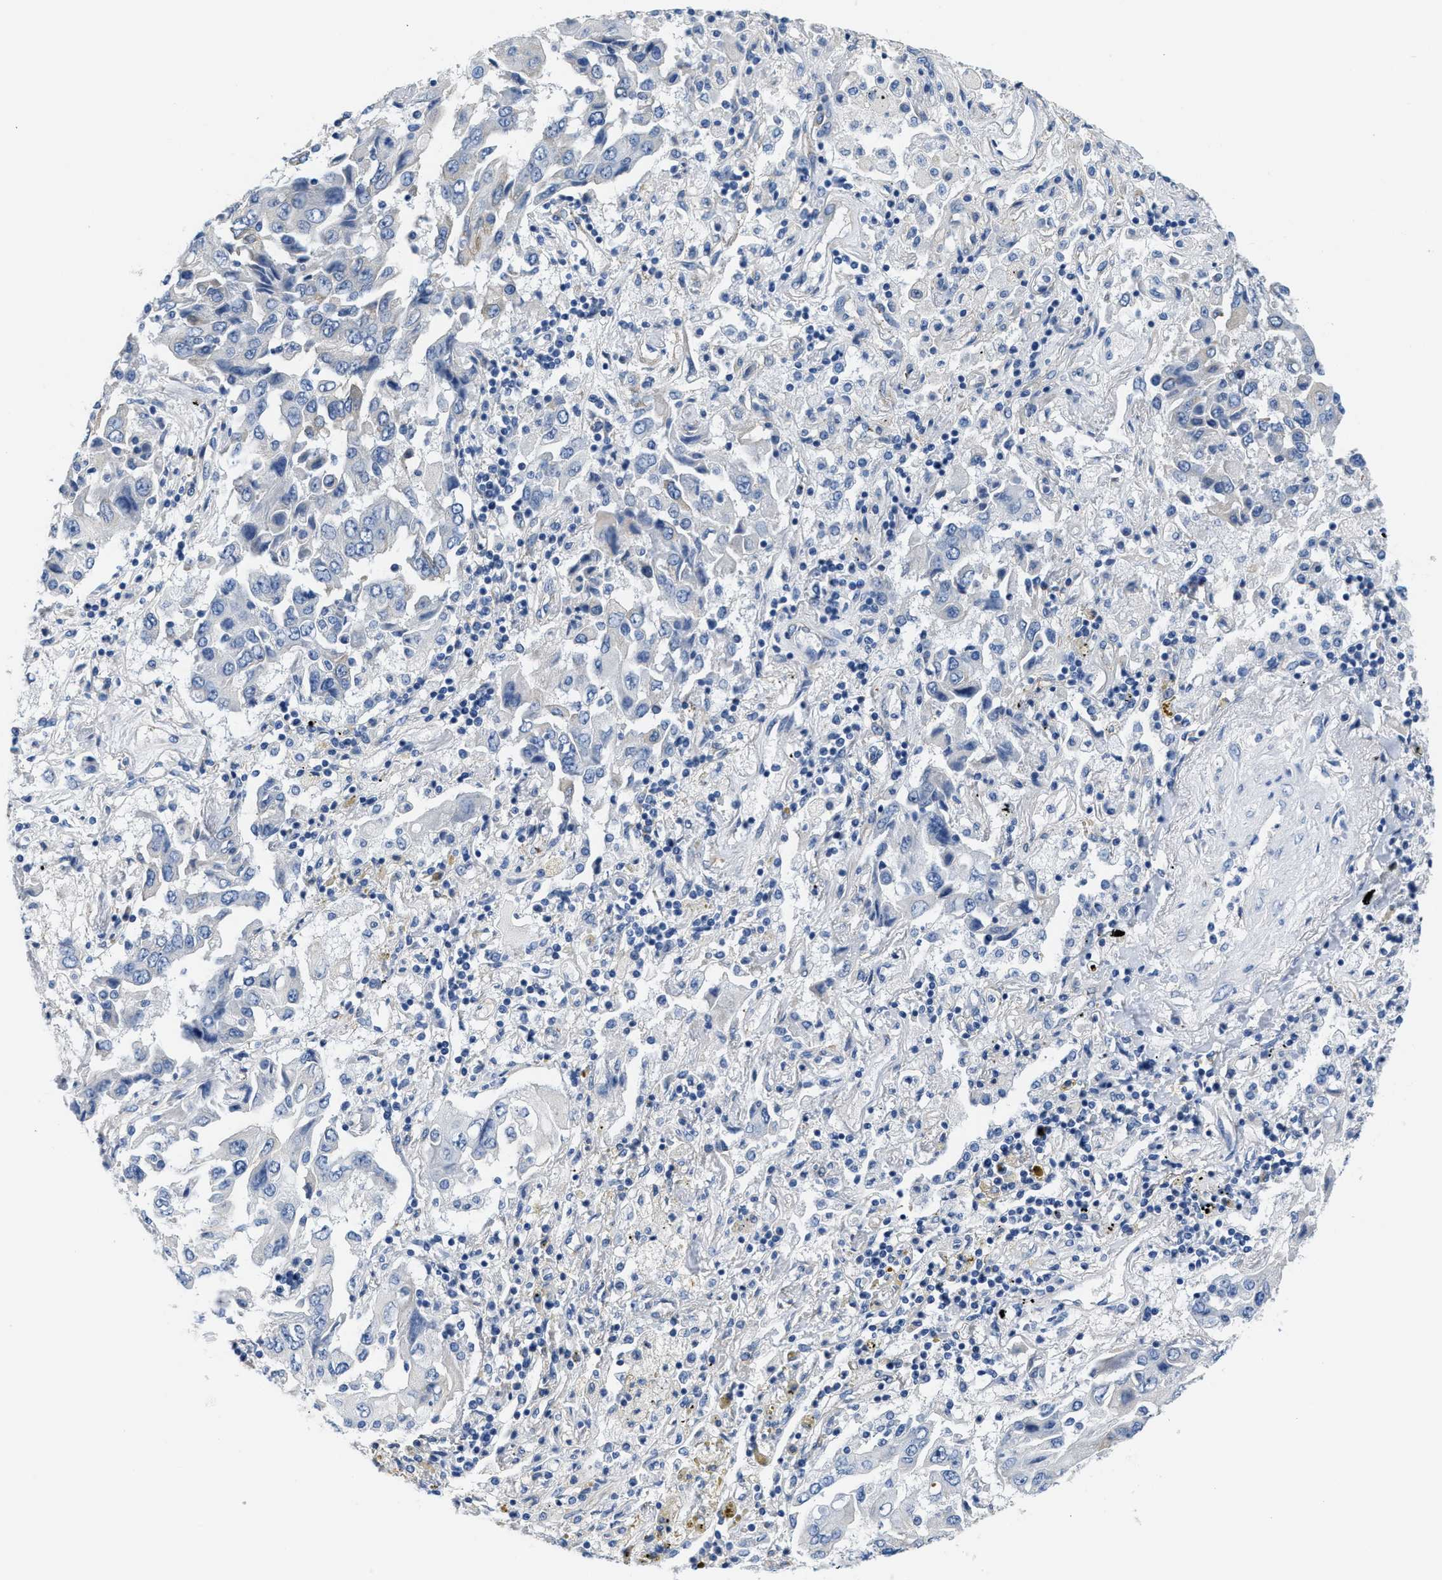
{"staining": {"intensity": "negative", "quantity": "none", "location": "none"}, "tissue": "lung cancer", "cell_type": "Tumor cells", "image_type": "cancer", "snomed": [{"axis": "morphology", "description": "Adenocarcinoma, NOS"}, {"axis": "topography", "description": "Lung"}], "caption": "Tumor cells are negative for brown protein staining in adenocarcinoma (lung).", "gene": "DSCAM", "patient": {"sex": "female", "age": 65}}